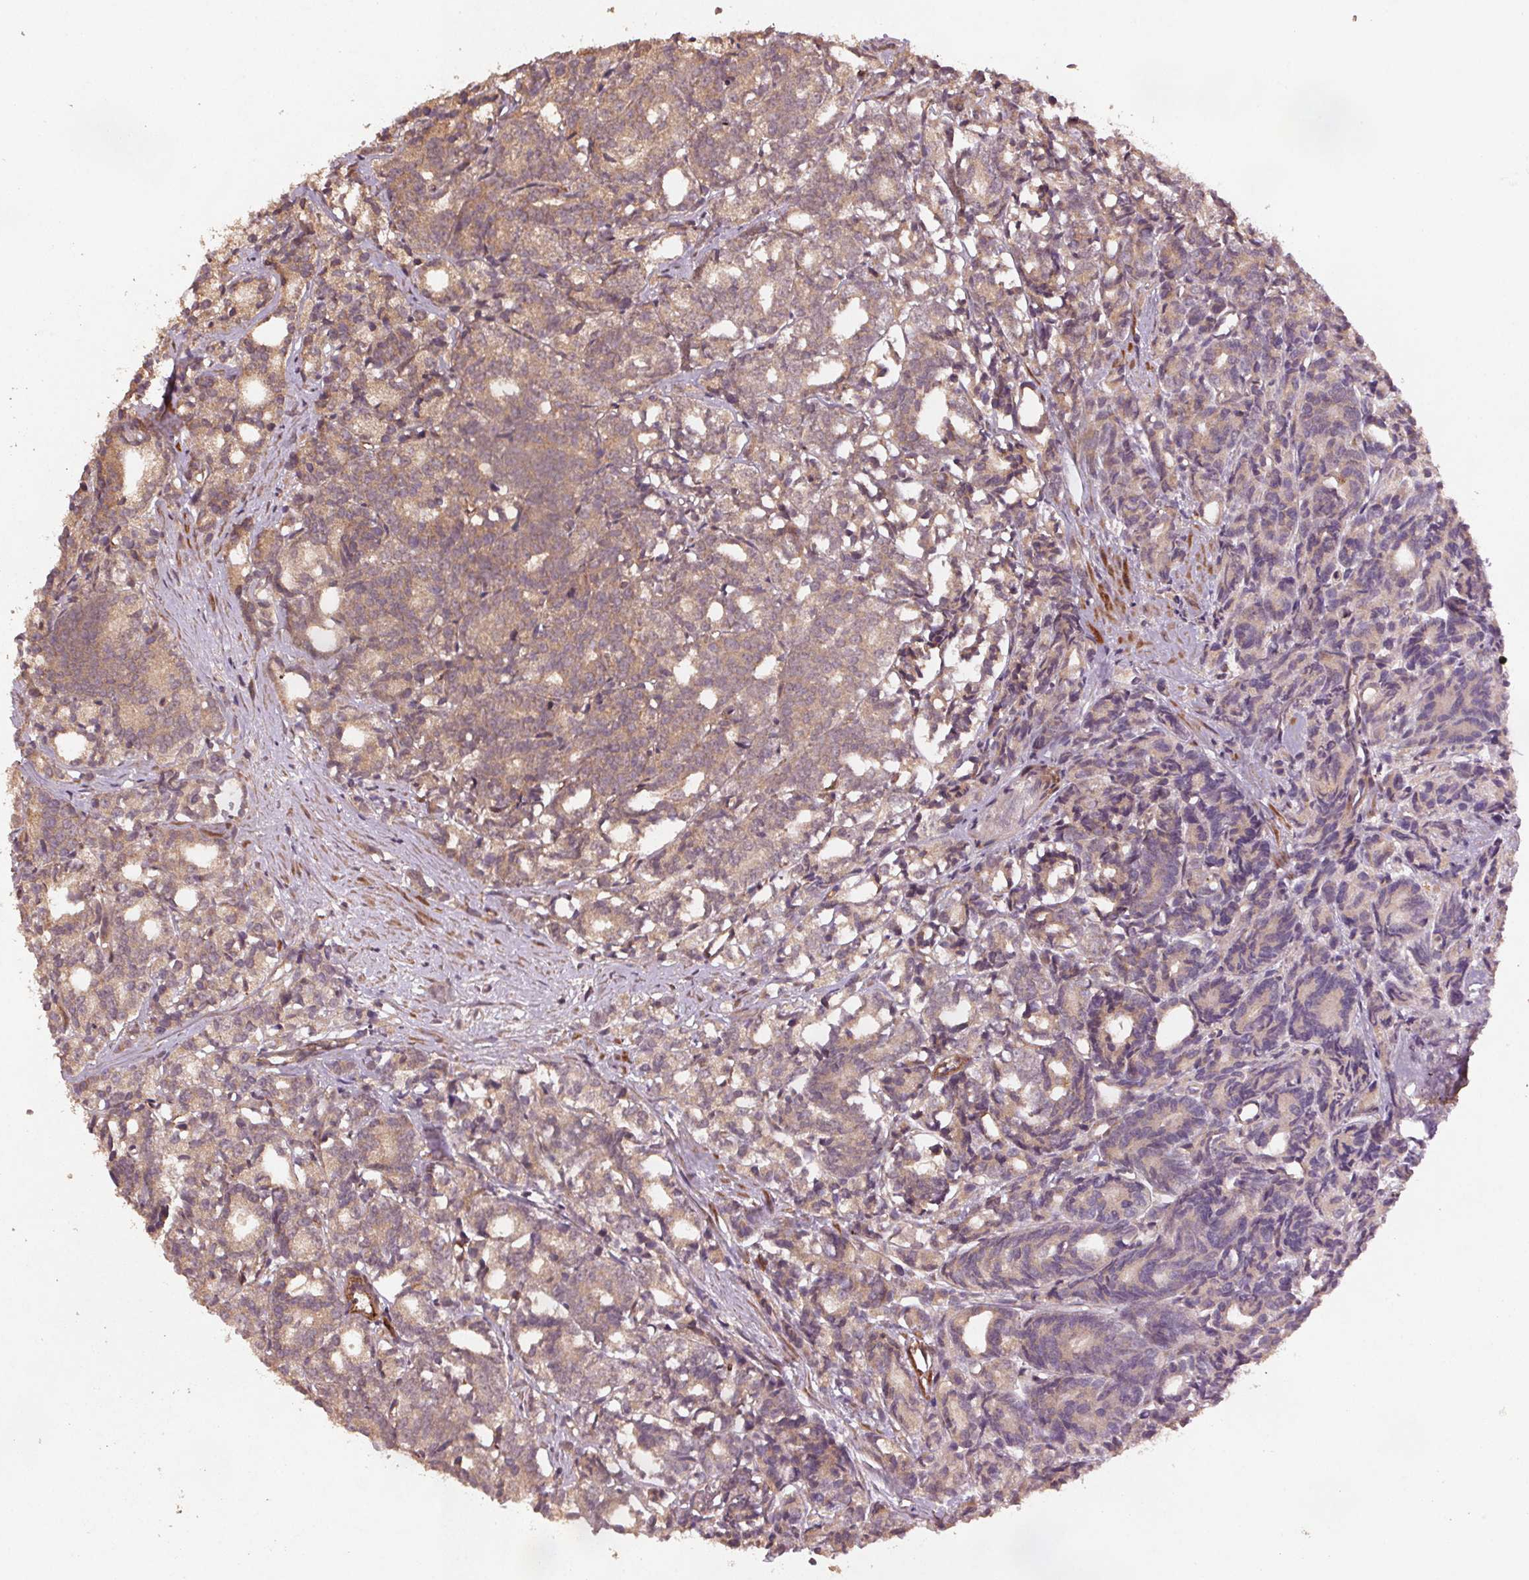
{"staining": {"intensity": "weak", "quantity": ">75%", "location": "cytoplasmic/membranous"}, "tissue": "prostate cancer", "cell_type": "Tumor cells", "image_type": "cancer", "snomed": [{"axis": "morphology", "description": "Adenocarcinoma, High grade"}, {"axis": "topography", "description": "Prostate"}], "caption": "Protein analysis of prostate cancer (adenocarcinoma (high-grade)) tissue demonstrates weak cytoplasmic/membranous expression in approximately >75% of tumor cells.", "gene": "SEC14L2", "patient": {"sex": "male", "age": 53}}